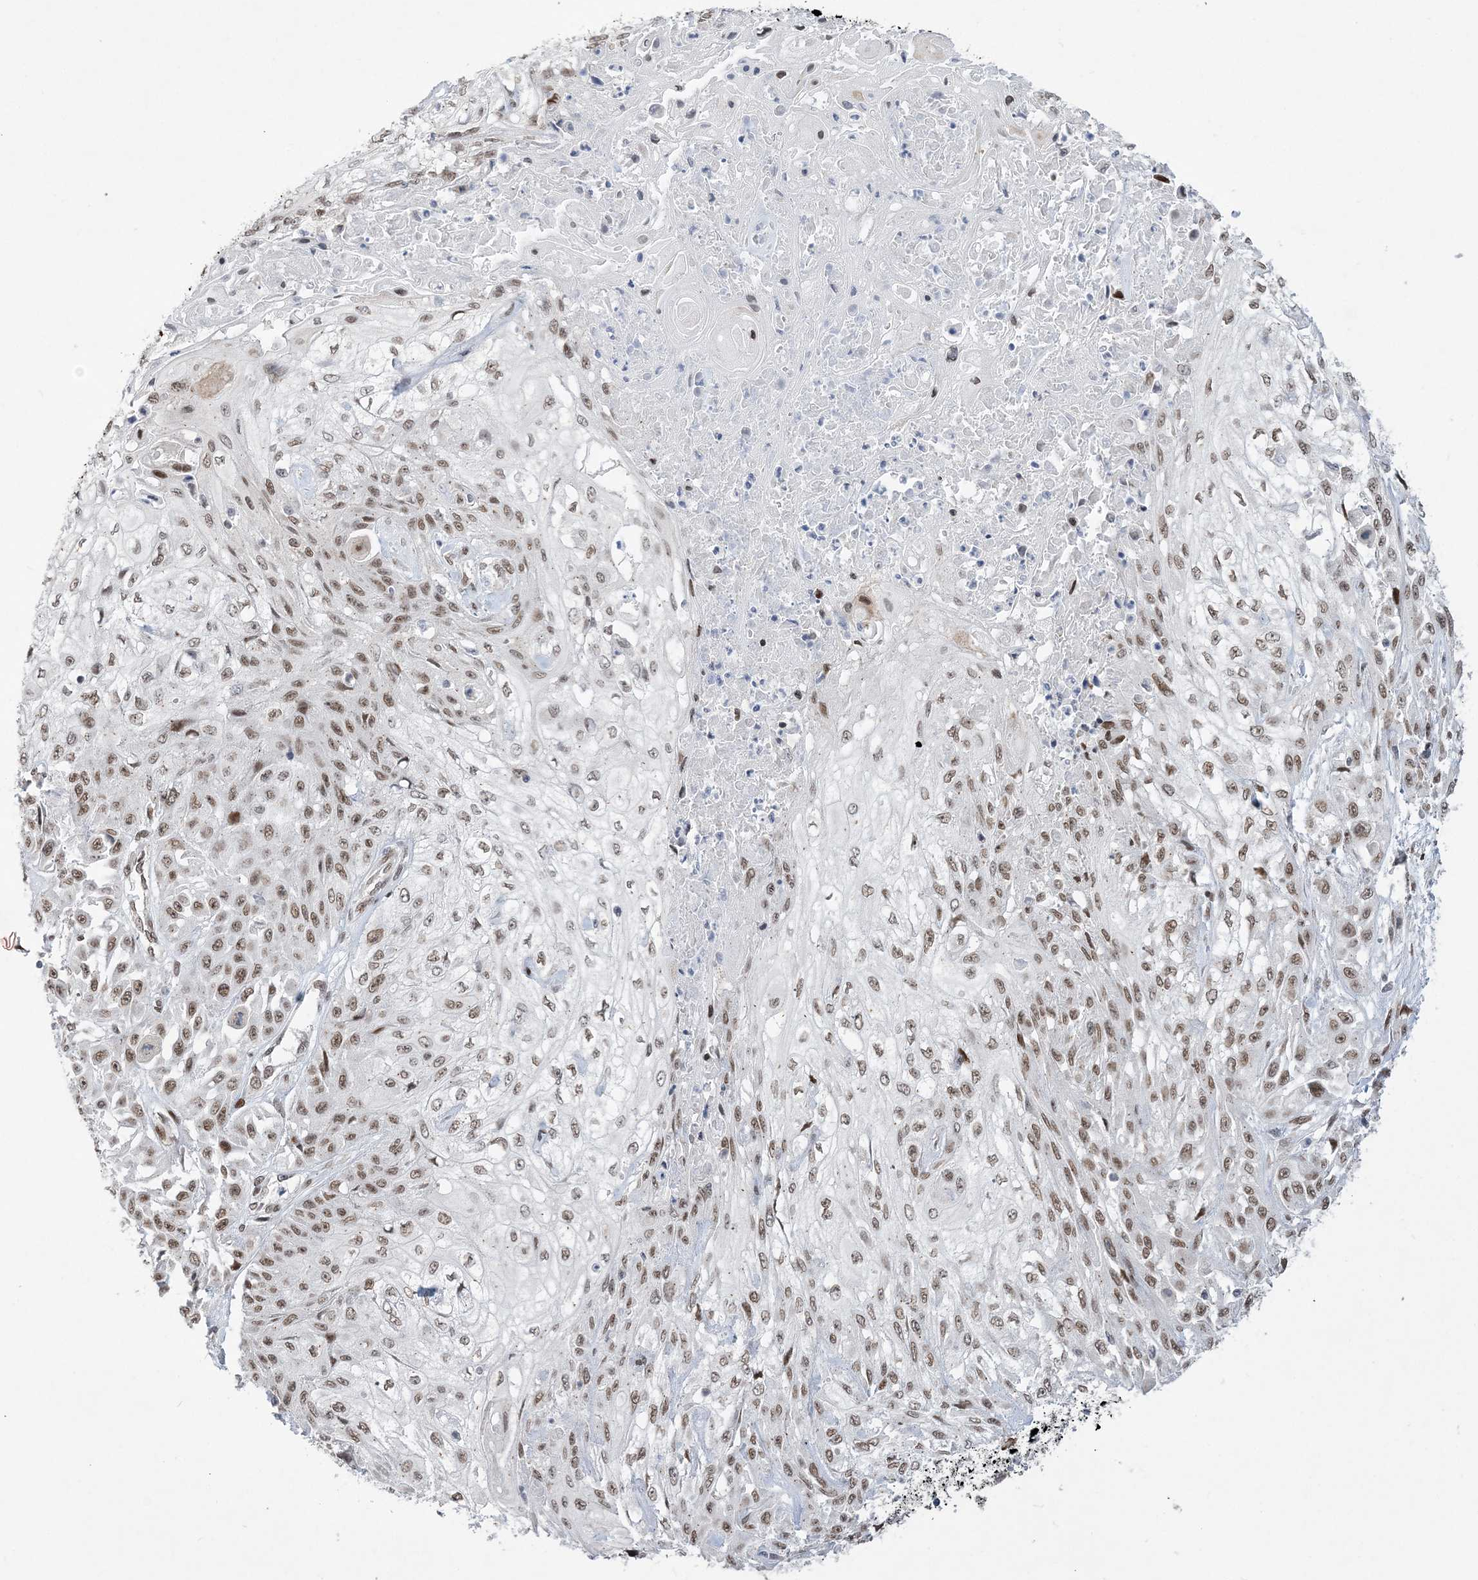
{"staining": {"intensity": "moderate", "quantity": ">75%", "location": "nuclear"}, "tissue": "skin cancer", "cell_type": "Tumor cells", "image_type": "cancer", "snomed": [{"axis": "morphology", "description": "Squamous cell carcinoma, NOS"}, {"axis": "morphology", "description": "Squamous cell carcinoma, metastatic, NOS"}, {"axis": "topography", "description": "Skin"}, {"axis": "topography", "description": "Lymph node"}], "caption": "Immunohistochemical staining of human squamous cell carcinoma (skin) exhibits medium levels of moderate nuclear protein staining in approximately >75% of tumor cells.", "gene": "WAC", "patient": {"sex": "male", "age": 75}}